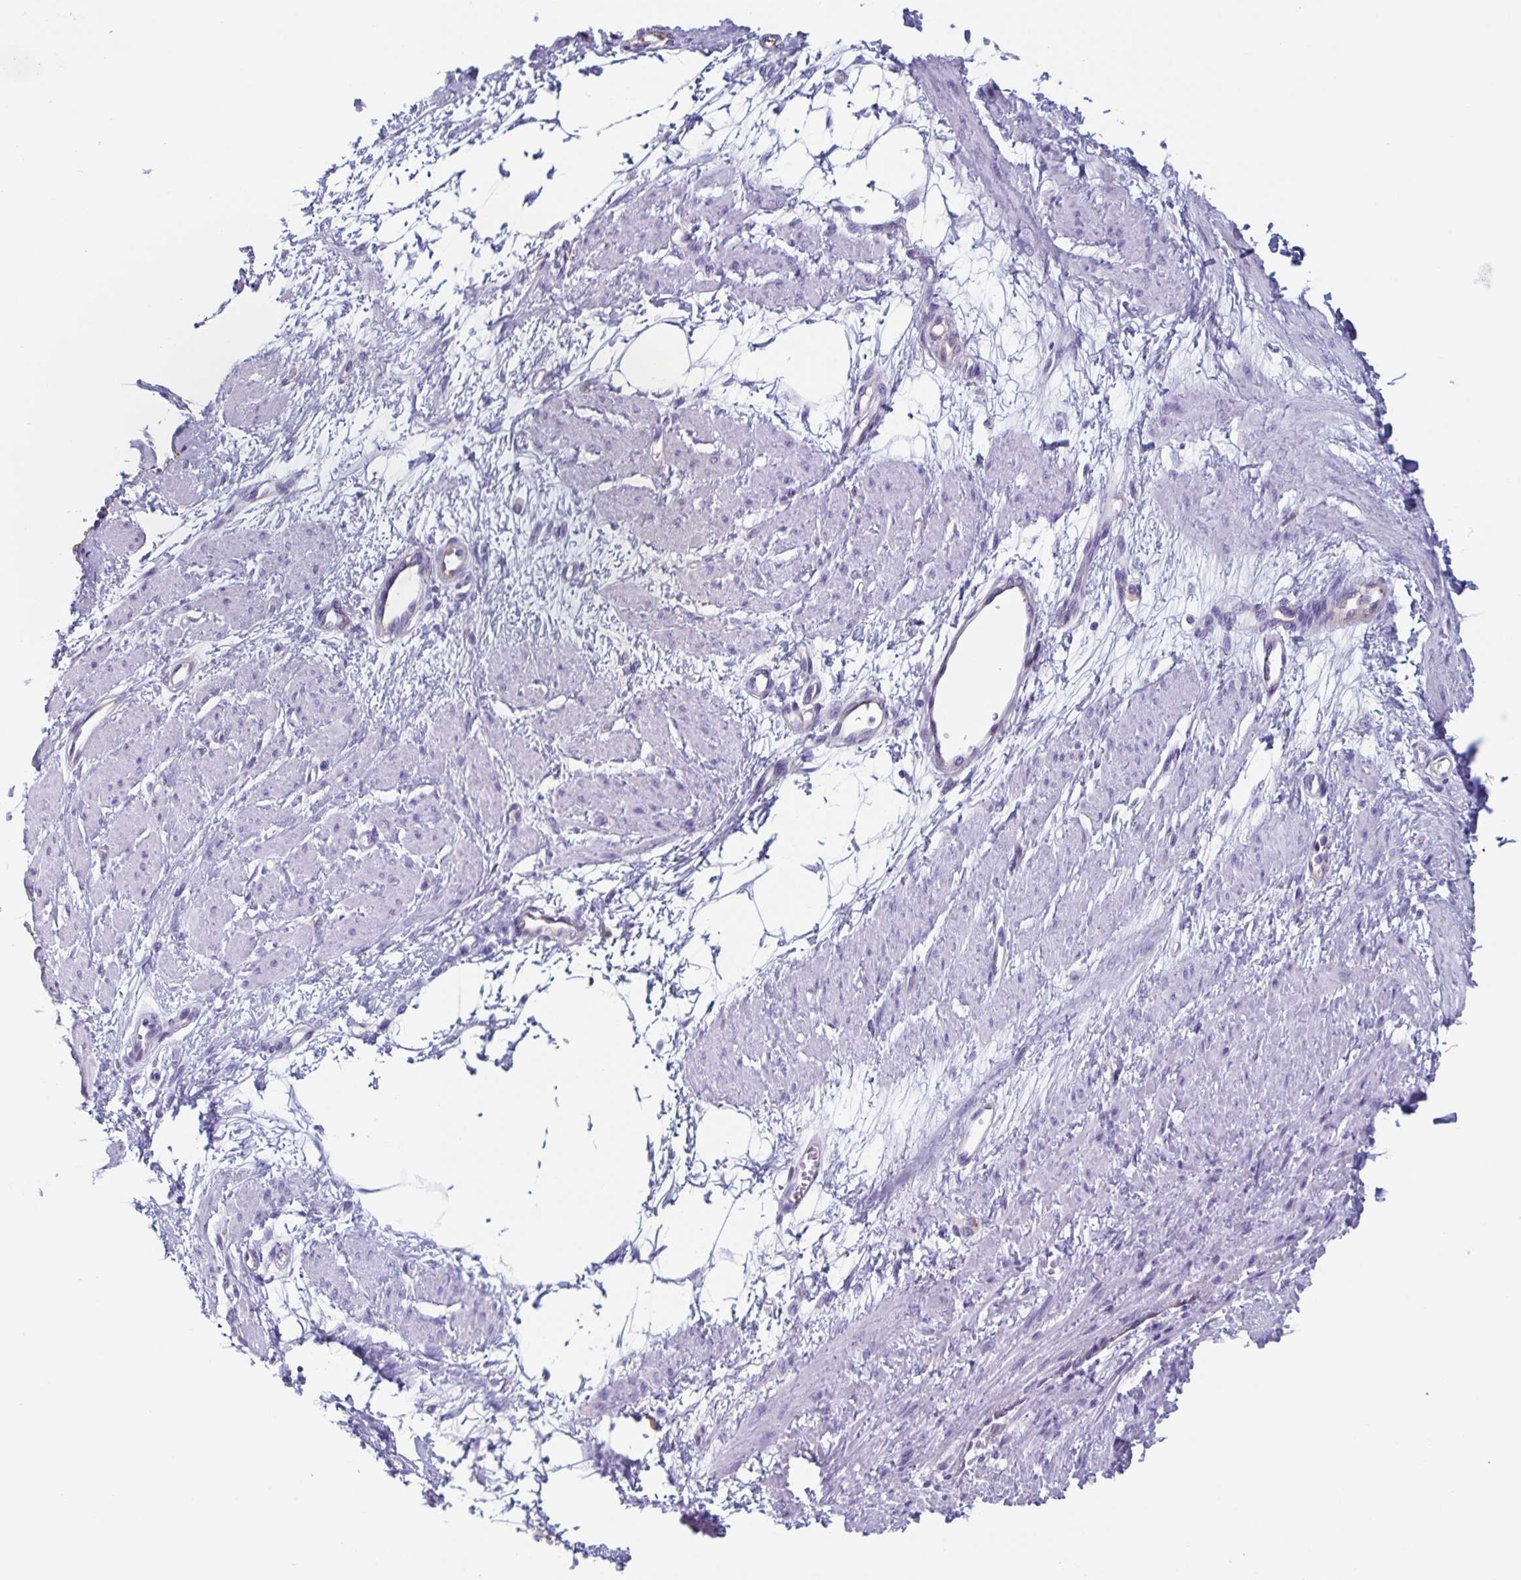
{"staining": {"intensity": "negative", "quantity": "none", "location": "none"}, "tissue": "smooth muscle", "cell_type": "Smooth muscle cells", "image_type": "normal", "snomed": [{"axis": "morphology", "description": "Normal tissue, NOS"}, {"axis": "topography", "description": "Smooth muscle"}, {"axis": "topography", "description": "Uterus"}], "caption": "A high-resolution photomicrograph shows immunohistochemistry (IHC) staining of benign smooth muscle, which demonstrates no significant staining in smooth muscle cells. (DAB (3,3'-diaminobenzidine) immunohistochemistry visualized using brightfield microscopy, high magnification).", "gene": "LYRM2", "patient": {"sex": "female", "age": 39}}